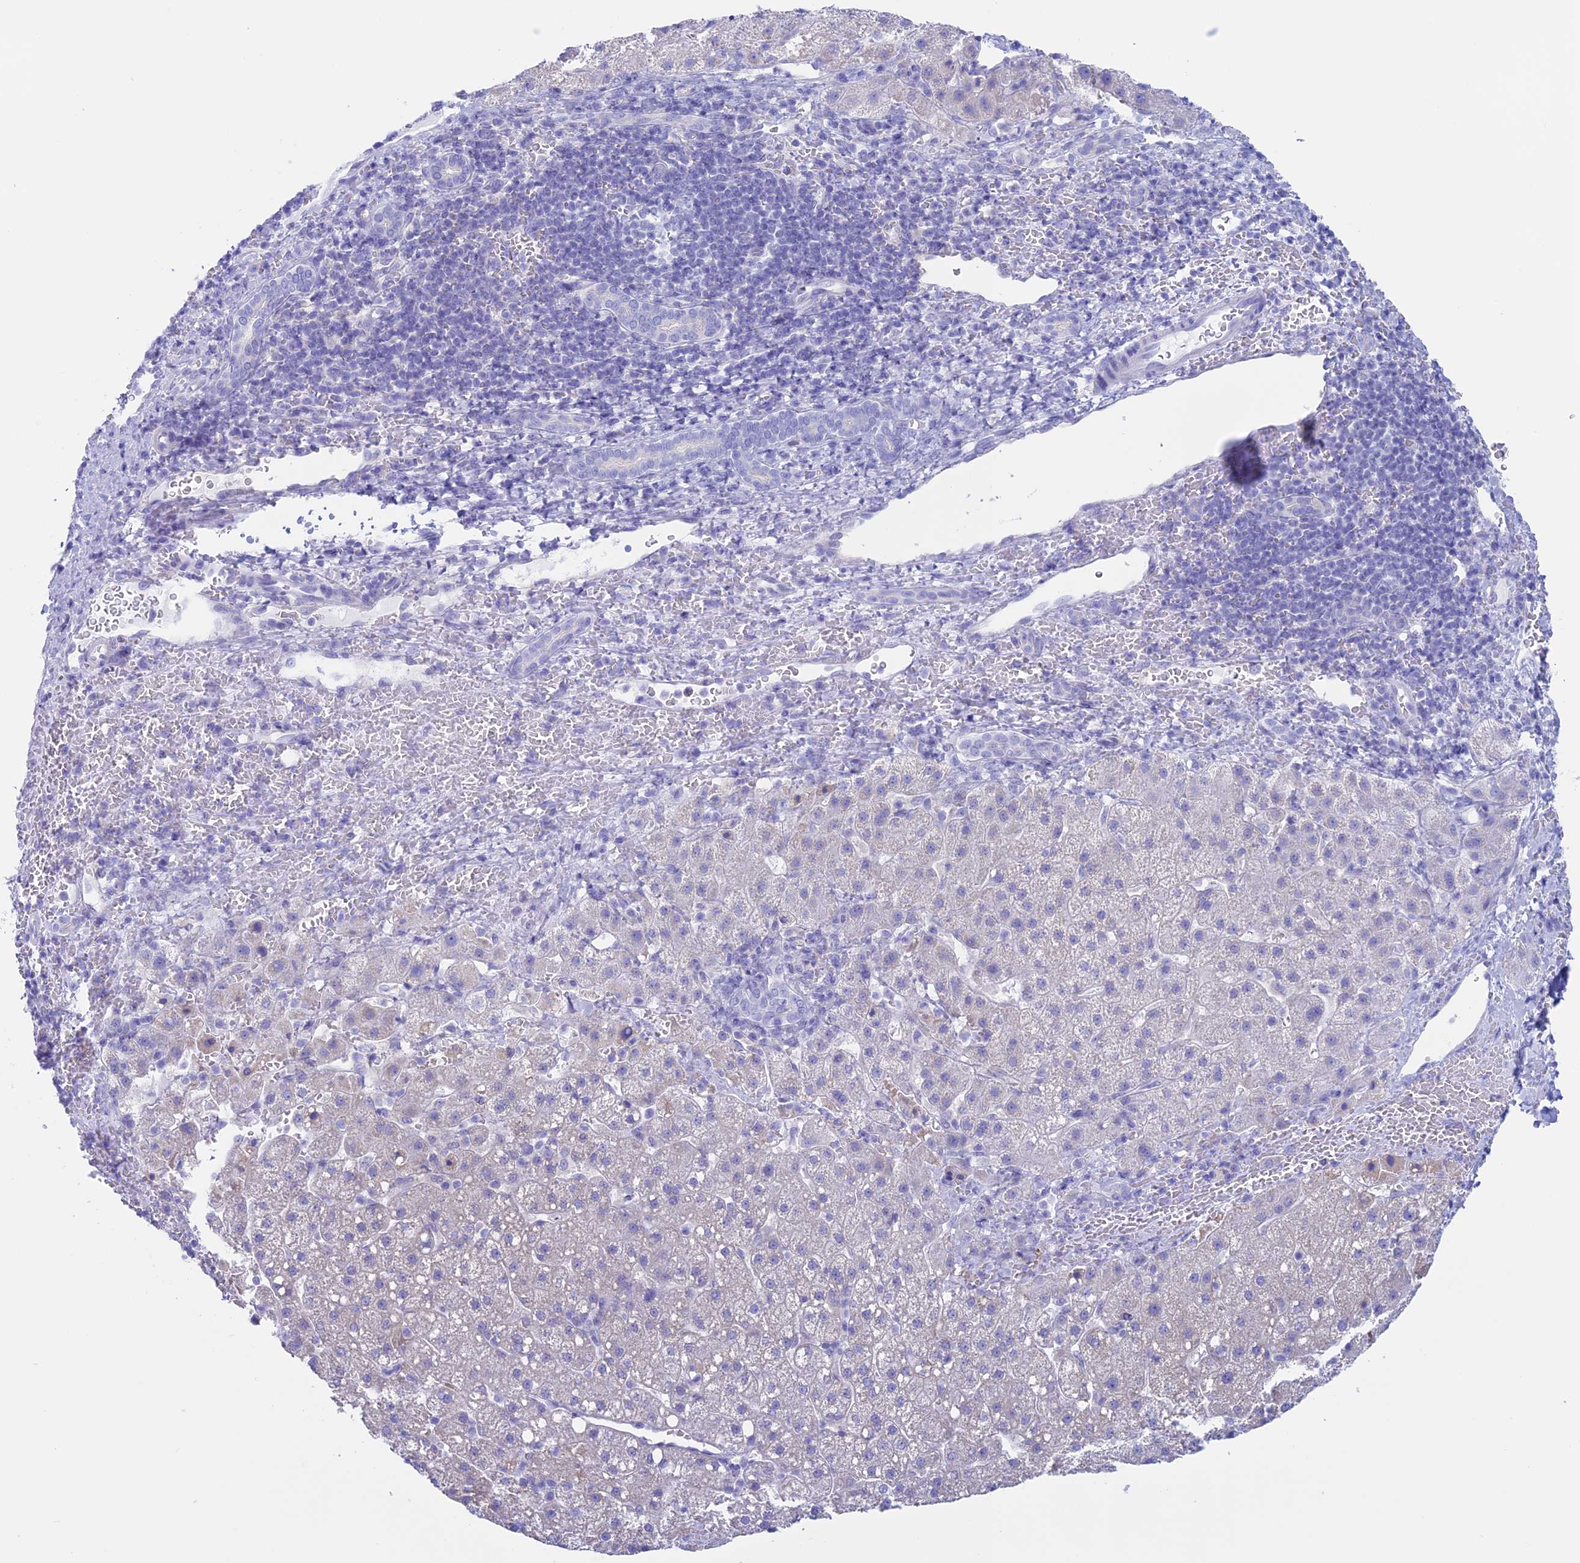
{"staining": {"intensity": "negative", "quantity": "none", "location": "none"}, "tissue": "liver cancer", "cell_type": "Tumor cells", "image_type": "cancer", "snomed": [{"axis": "morphology", "description": "Carcinoma, Hepatocellular, NOS"}, {"axis": "topography", "description": "Liver"}], "caption": "Protein analysis of liver hepatocellular carcinoma reveals no significant staining in tumor cells. (Brightfield microscopy of DAB (3,3'-diaminobenzidine) IHC at high magnification).", "gene": "RP1", "patient": {"sex": "male", "age": 57}}